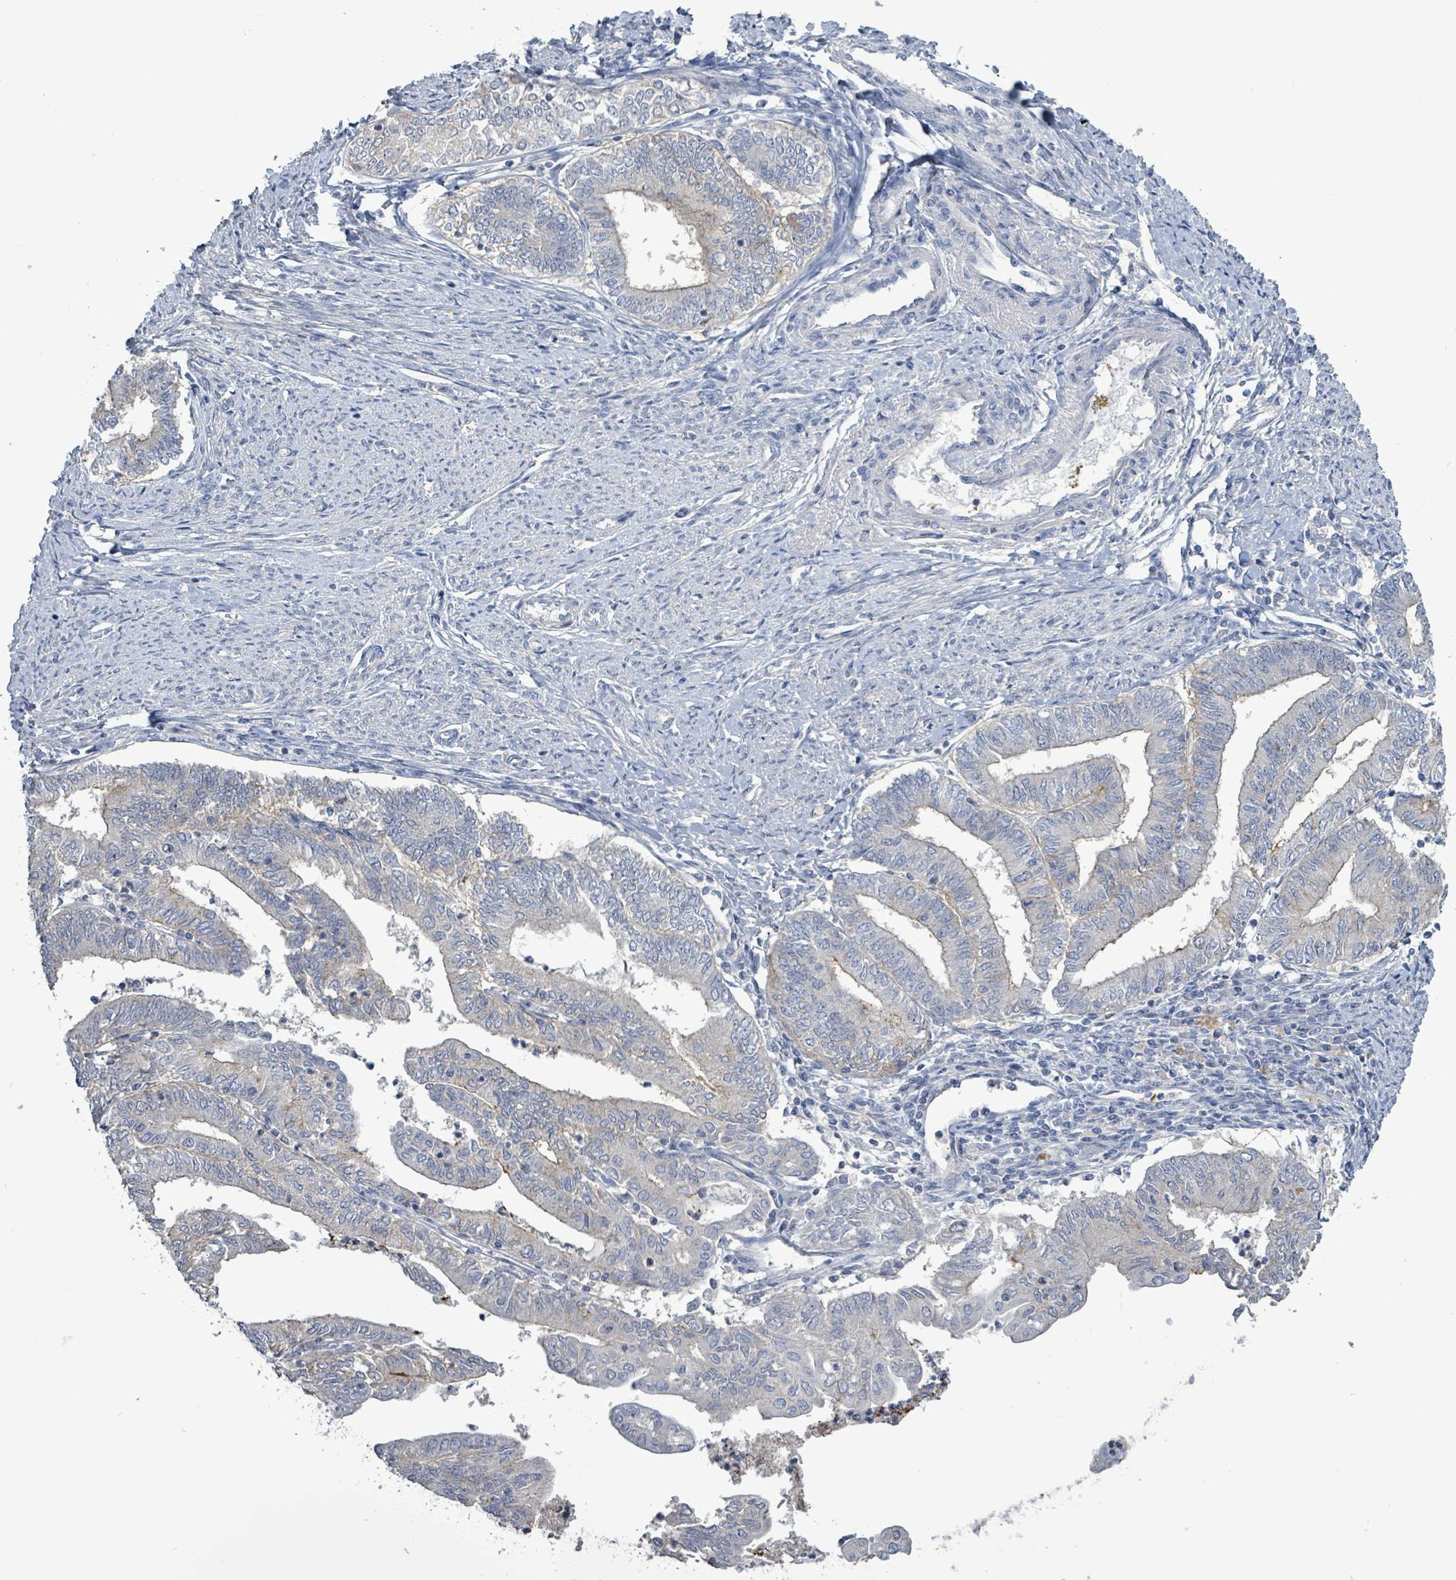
{"staining": {"intensity": "weak", "quantity": "<25%", "location": "cytoplasmic/membranous"}, "tissue": "endometrial cancer", "cell_type": "Tumor cells", "image_type": "cancer", "snomed": [{"axis": "morphology", "description": "Adenocarcinoma, NOS"}, {"axis": "topography", "description": "Endometrium"}], "caption": "Immunohistochemistry of human endometrial cancer displays no staining in tumor cells.", "gene": "KRAS", "patient": {"sex": "female", "age": 66}}